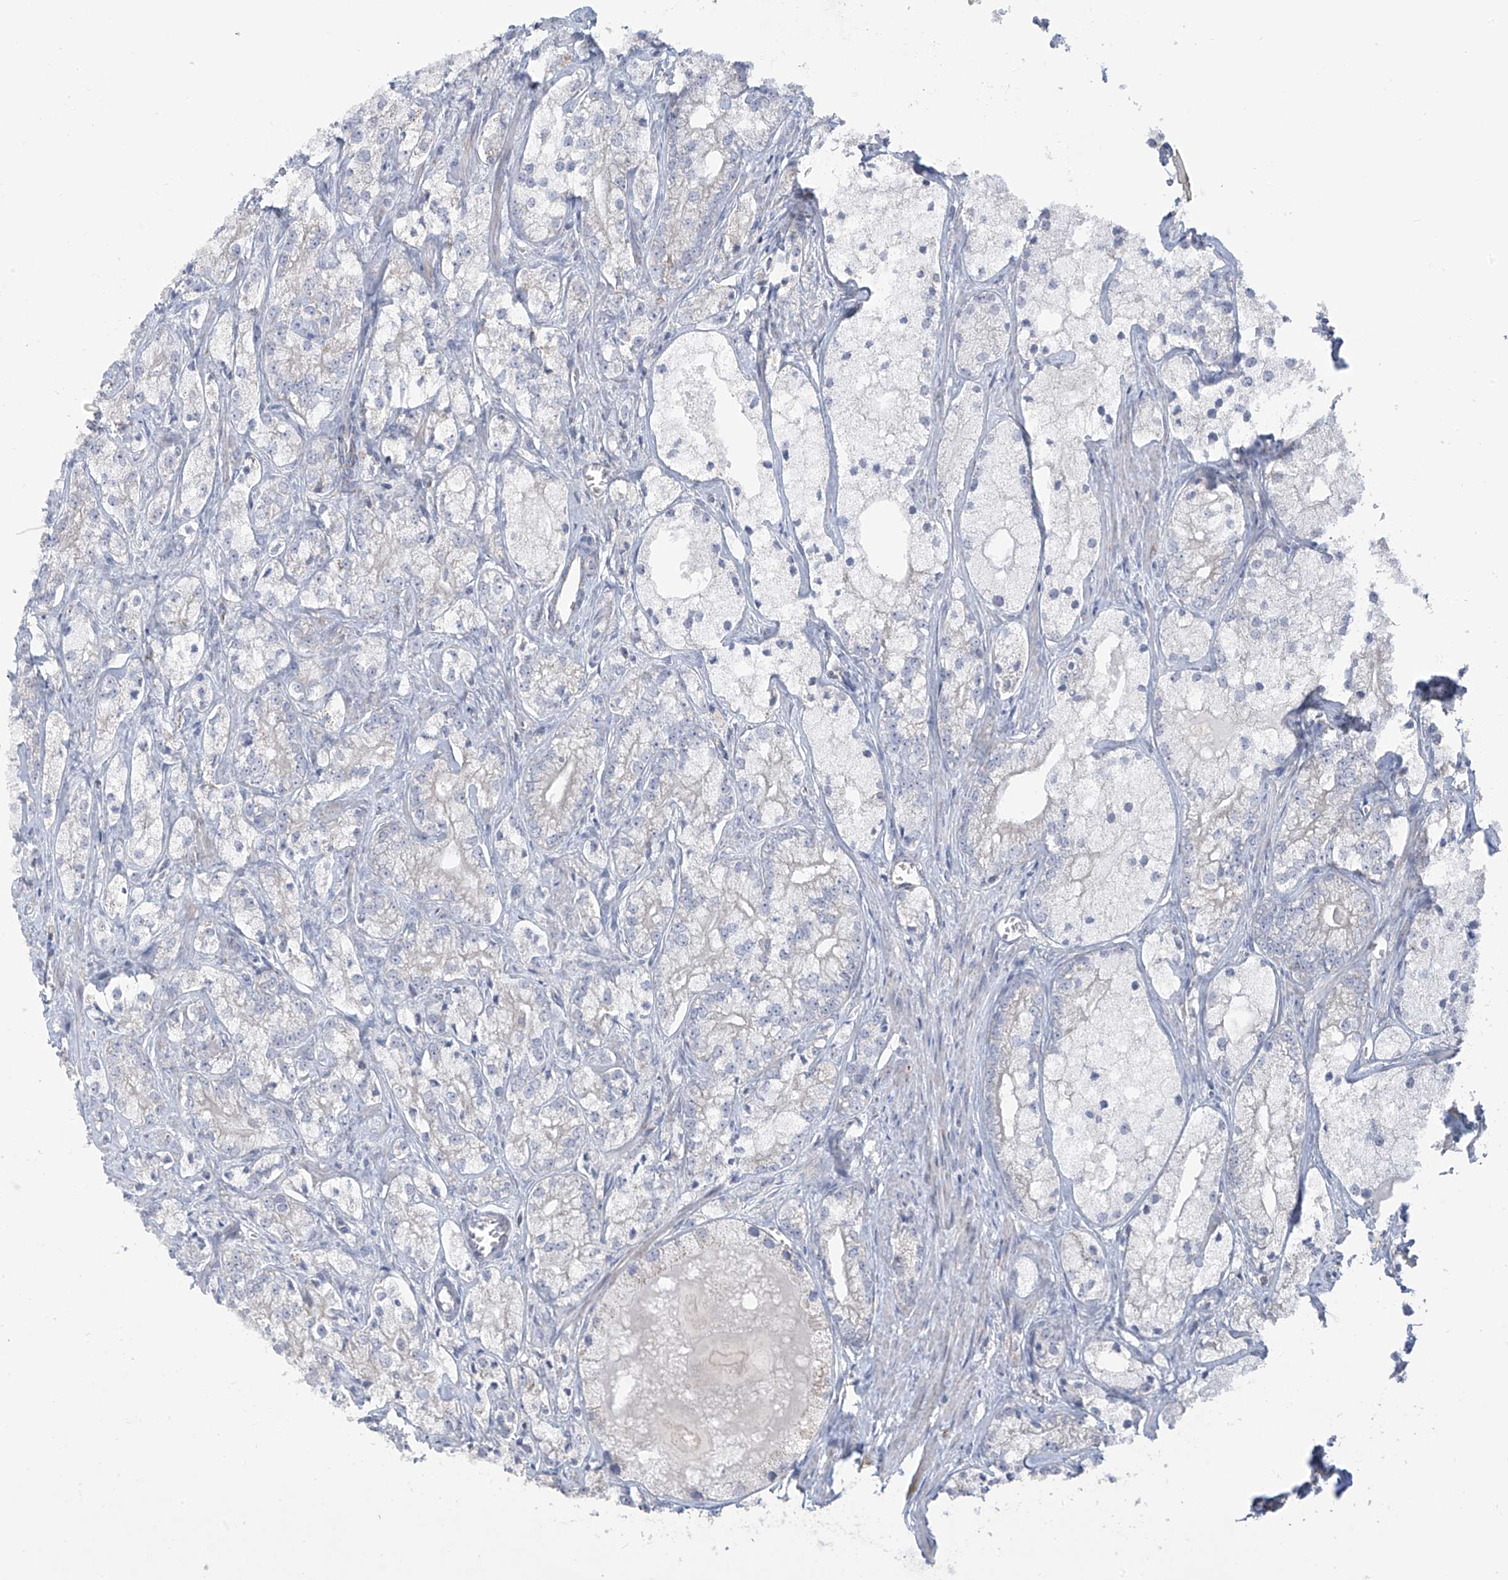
{"staining": {"intensity": "negative", "quantity": "none", "location": "none"}, "tissue": "prostate cancer", "cell_type": "Tumor cells", "image_type": "cancer", "snomed": [{"axis": "morphology", "description": "Adenocarcinoma, Low grade"}, {"axis": "topography", "description": "Prostate"}], "caption": "The IHC micrograph has no significant positivity in tumor cells of prostate cancer (low-grade adenocarcinoma) tissue.", "gene": "SLCO4A1", "patient": {"sex": "male", "age": 69}}